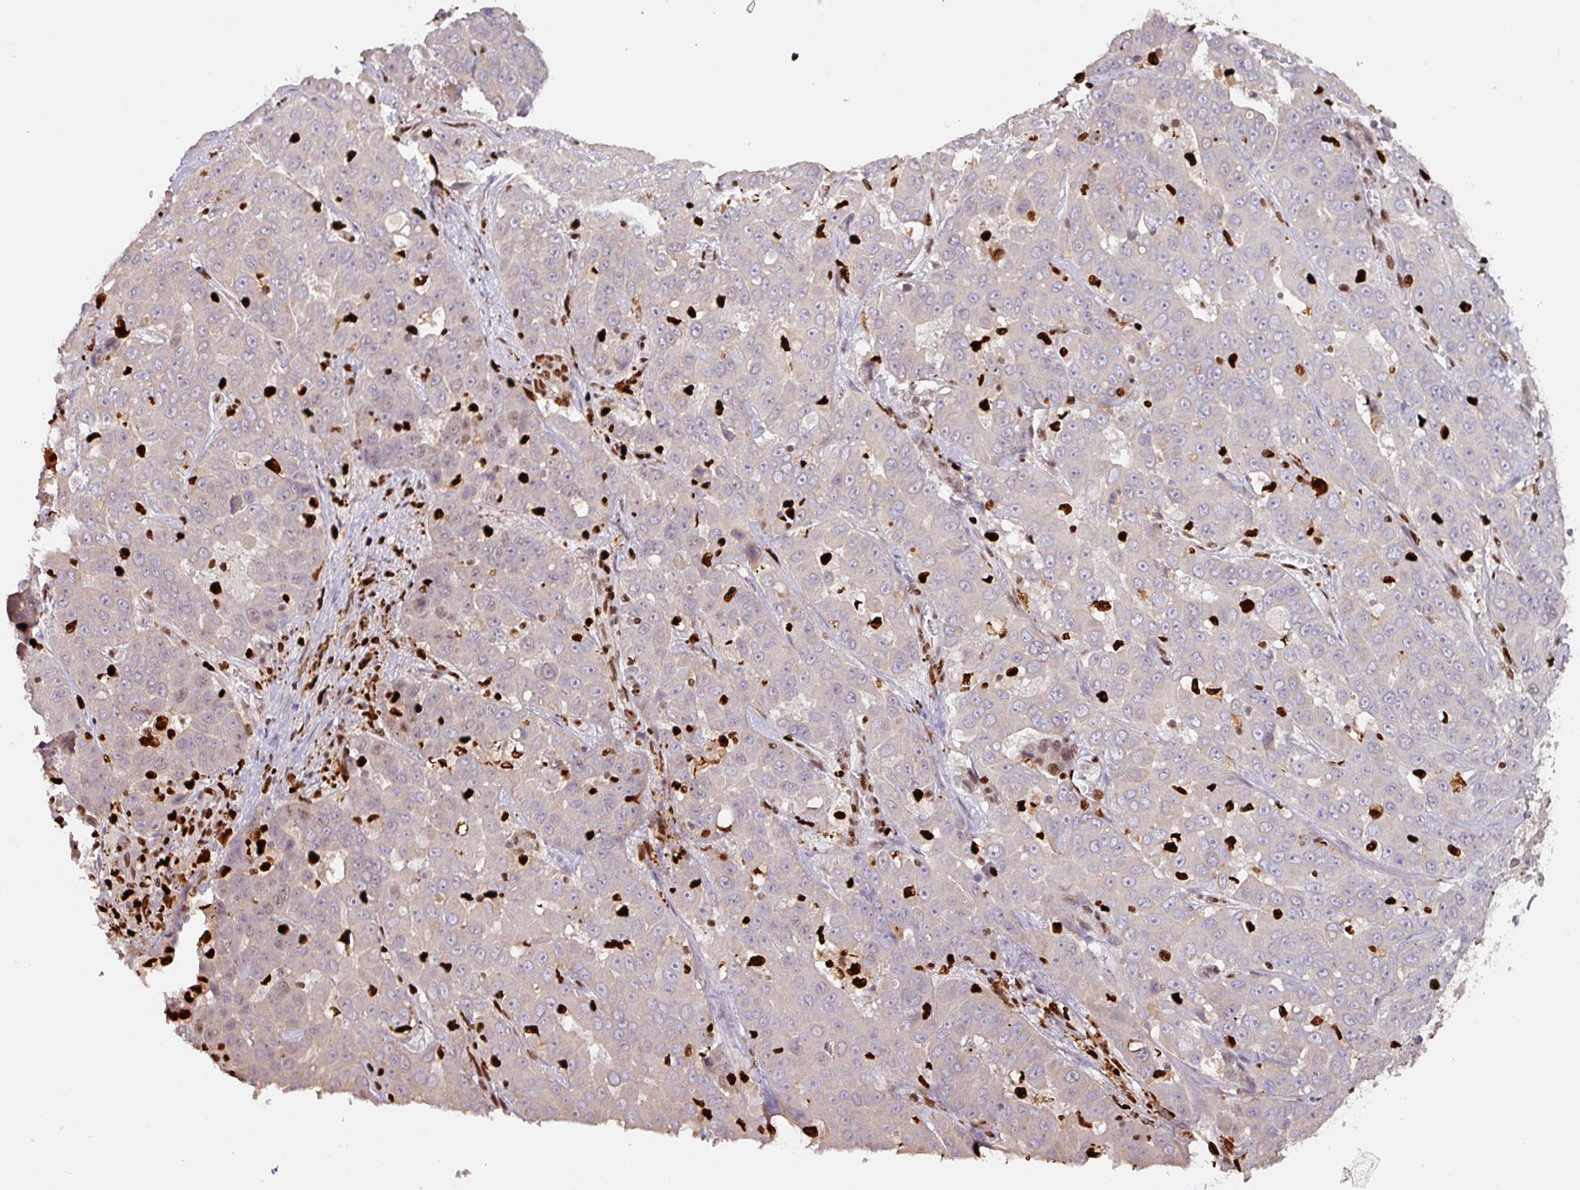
{"staining": {"intensity": "negative", "quantity": "none", "location": "none"}, "tissue": "liver cancer", "cell_type": "Tumor cells", "image_type": "cancer", "snomed": [{"axis": "morphology", "description": "Cholangiocarcinoma"}, {"axis": "topography", "description": "Liver"}], "caption": "Immunohistochemistry (IHC) photomicrograph of neoplastic tissue: liver cholangiocarcinoma stained with DAB (3,3'-diaminobenzidine) exhibits no significant protein expression in tumor cells.", "gene": "SAMHD1", "patient": {"sex": "female", "age": 52}}